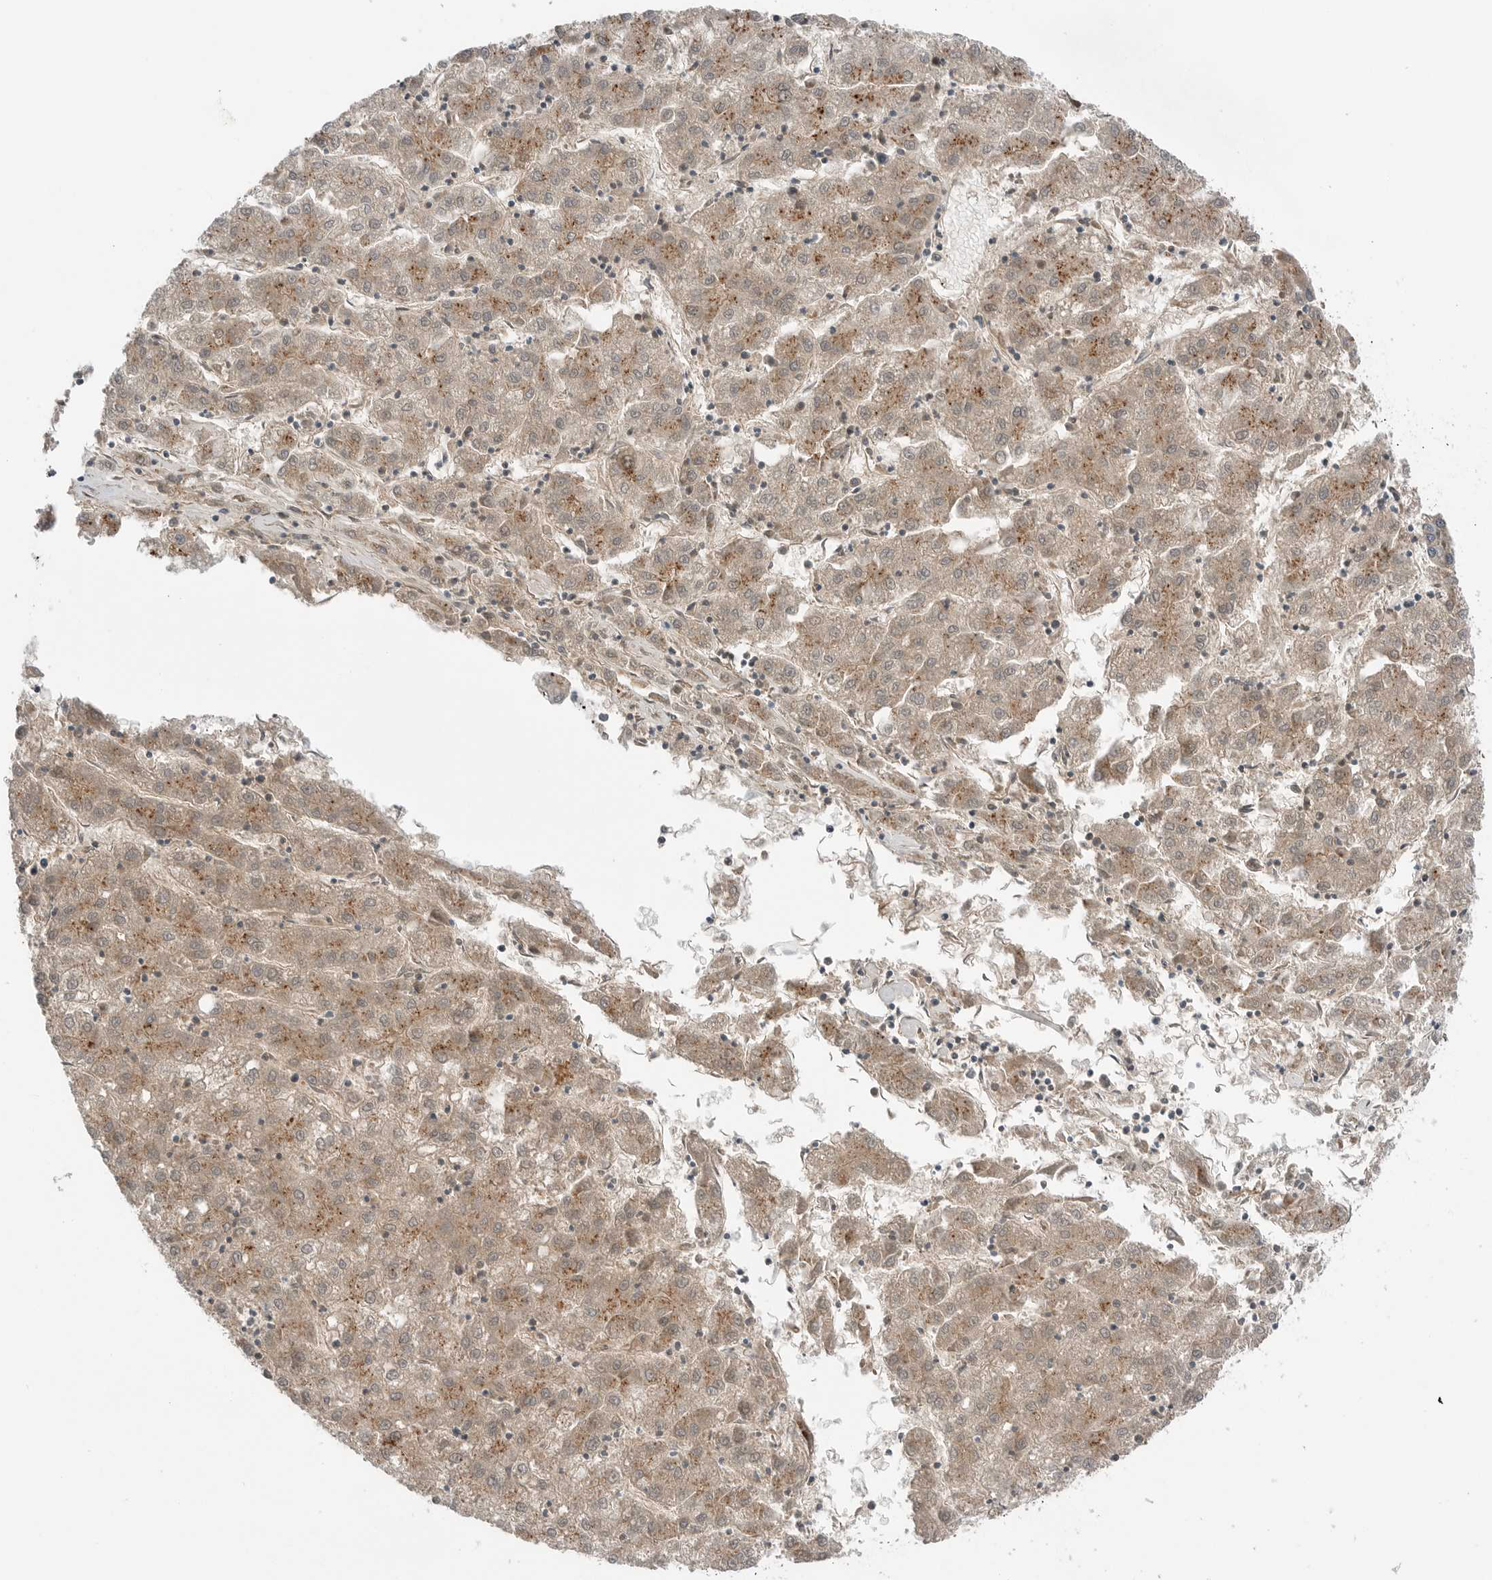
{"staining": {"intensity": "moderate", "quantity": ">75%", "location": "cytoplasmic/membranous"}, "tissue": "liver cancer", "cell_type": "Tumor cells", "image_type": "cancer", "snomed": [{"axis": "morphology", "description": "Carcinoma, Hepatocellular, NOS"}, {"axis": "topography", "description": "Liver"}], "caption": "Immunohistochemistry (IHC) image of neoplastic tissue: human hepatocellular carcinoma (liver) stained using immunohistochemistry (IHC) exhibits medium levels of moderate protein expression localized specifically in the cytoplasmic/membranous of tumor cells, appearing as a cytoplasmic/membranous brown color.", "gene": "PEAK1", "patient": {"sex": "male", "age": 72}}